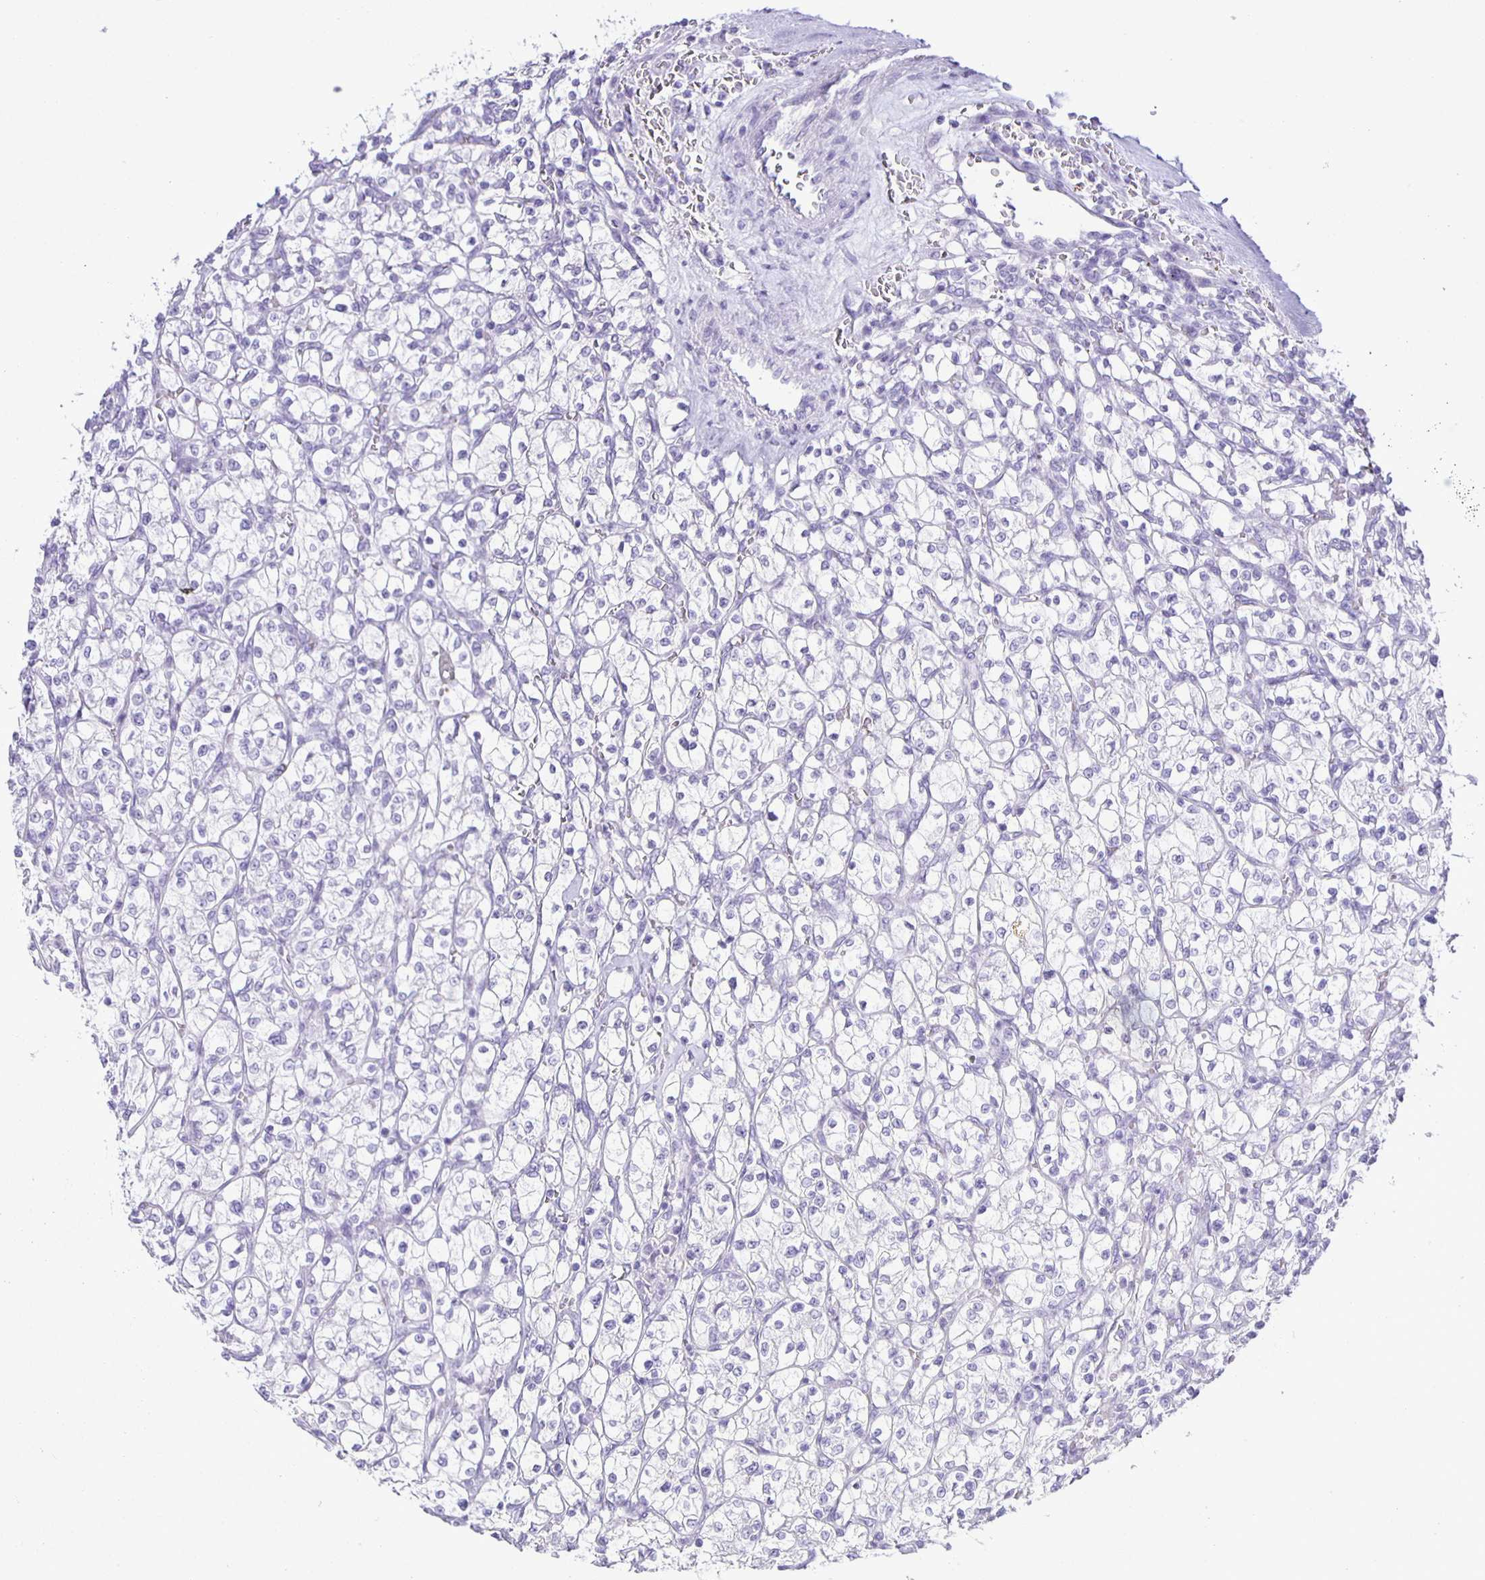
{"staining": {"intensity": "negative", "quantity": "none", "location": "none"}, "tissue": "renal cancer", "cell_type": "Tumor cells", "image_type": "cancer", "snomed": [{"axis": "morphology", "description": "Adenocarcinoma, NOS"}, {"axis": "topography", "description": "Kidney"}], "caption": "The histopathology image reveals no staining of tumor cells in renal cancer.", "gene": "EZHIP", "patient": {"sex": "female", "age": 64}}